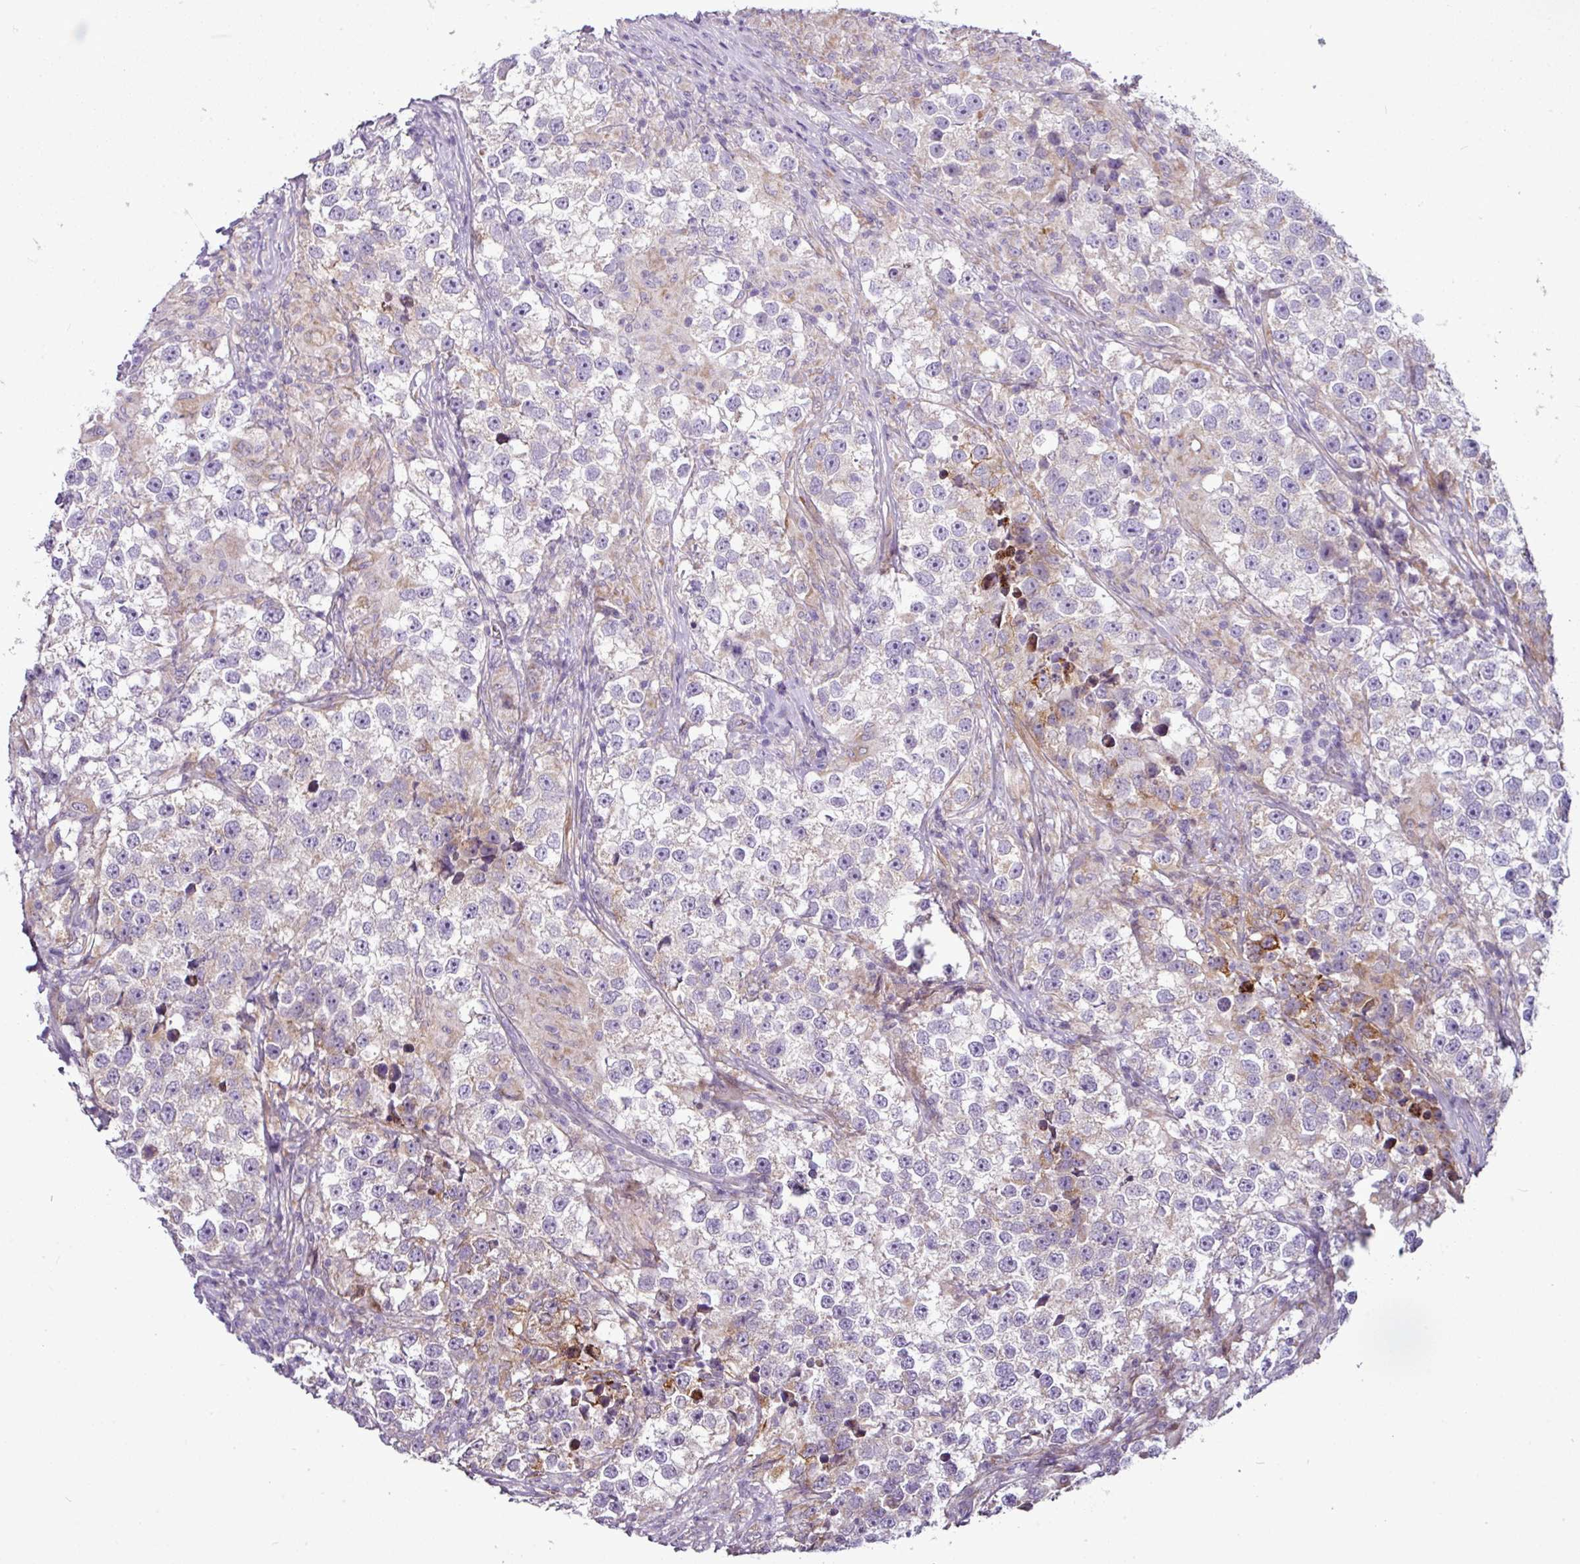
{"staining": {"intensity": "negative", "quantity": "none", "location": "none"}, "tissue": "testis cancer", "cell_type": "Tumor cells", "image_type": "cancer", "snomed": [{"axis": "morphology", "description": "Seminoma, NOS"}, {"axis": "topography", "description": "Testis"}], "caption": "The micrograph reveals no staining of tumor cells in seminoma (testis).", "gene": "GAN", "patient": {"sex": "male", "age": 46}}